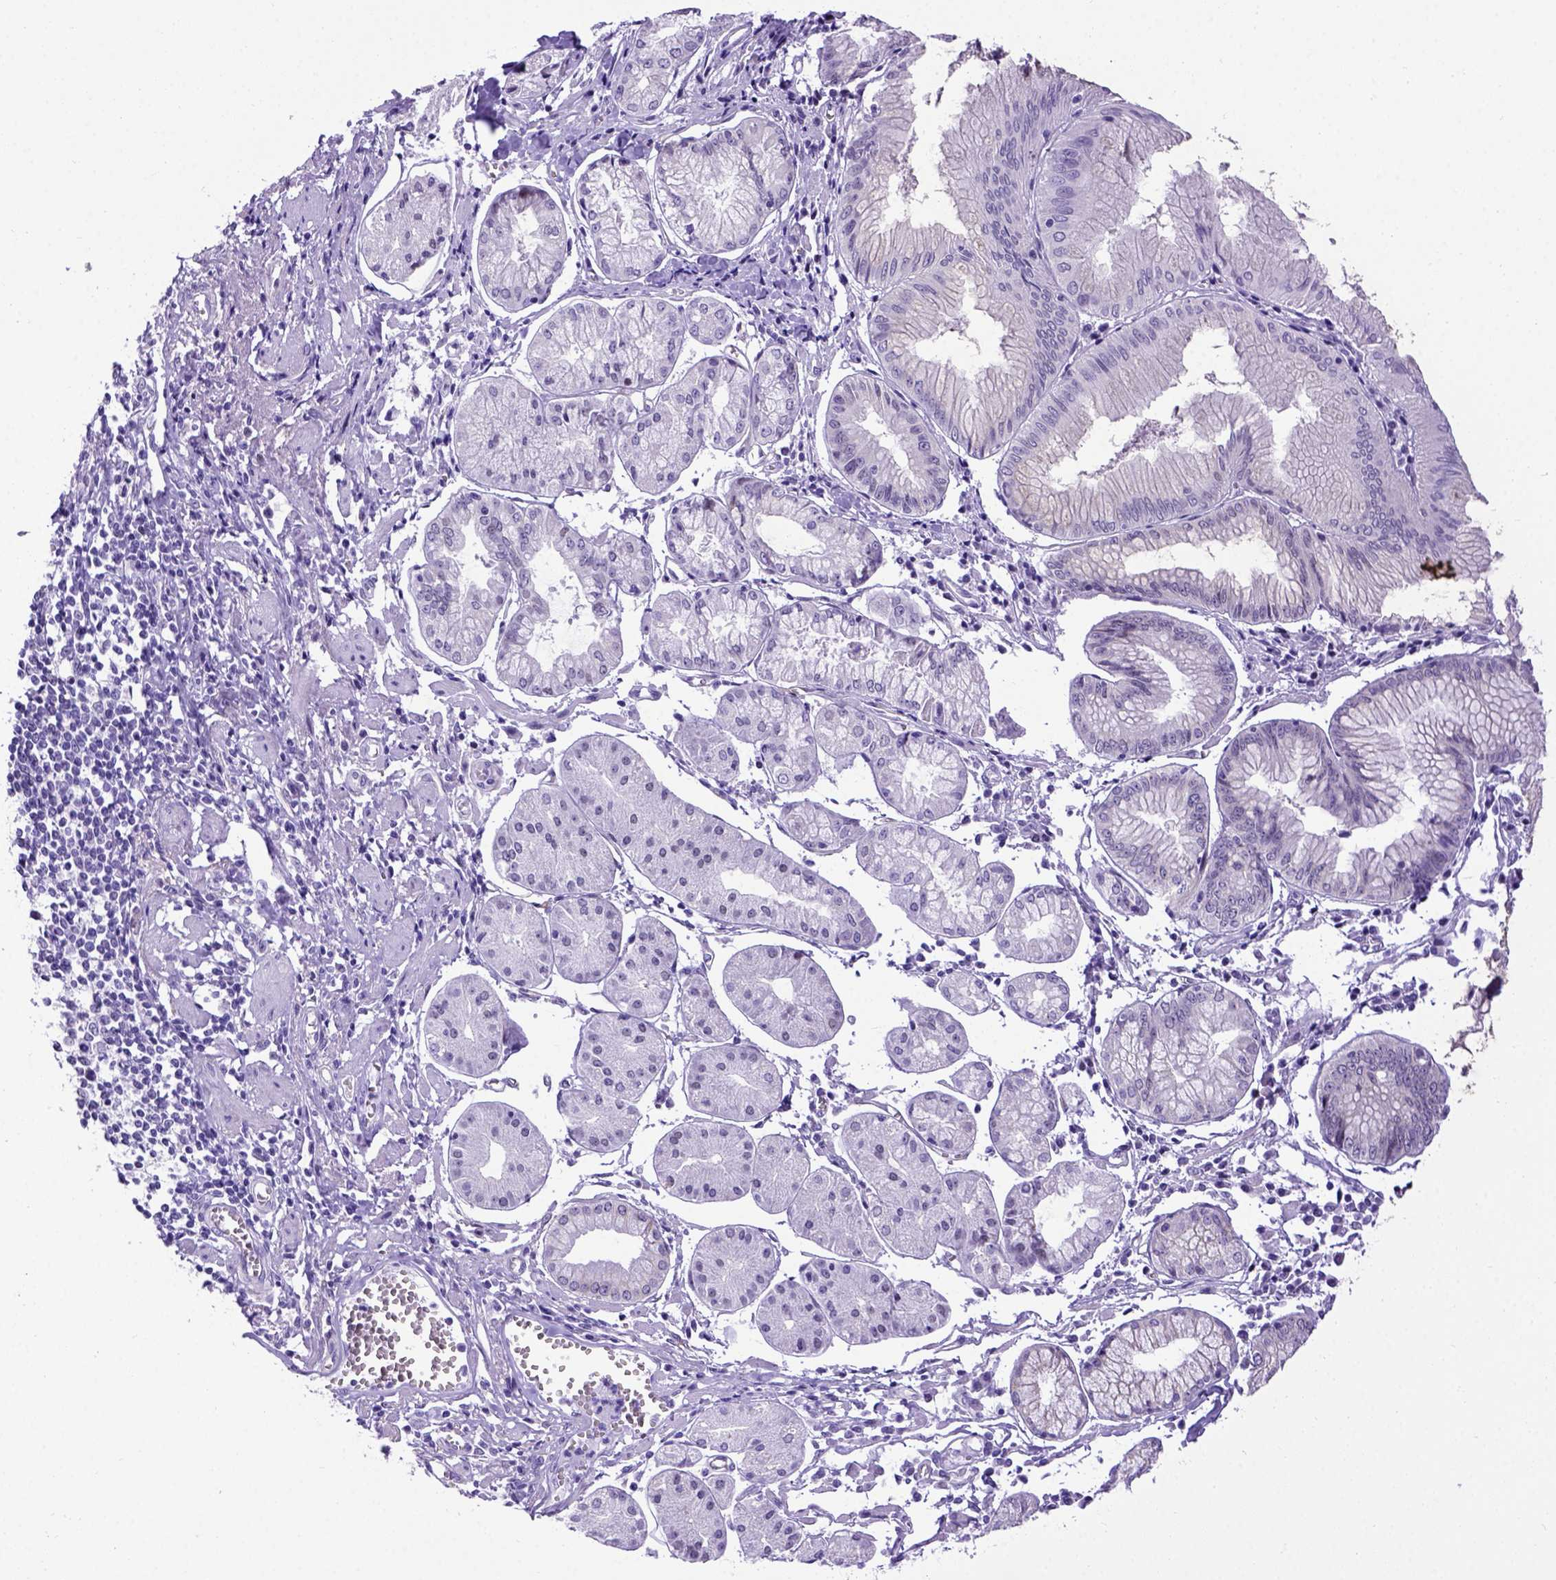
{"staining": {"intensity": "negative", "quantity": "none", "location": "none"}, "tissue": "stomach cancer", "cell_type": "Tumor cells", "image_type": "cancer", "snomed": [{"axis": "morphology", "description": "Adenocarcinoma, NOS"}, {"axis": "topography", "description": "Stomach, upper"}], "caption": "This is an immunohistochemistry (IHC) photomicrograph of stomach cancer (adenocarcinoma). There is no expression in tumor cells.", "gene": "ADAM12", "patient": {"sex": "male", "age": 81}}